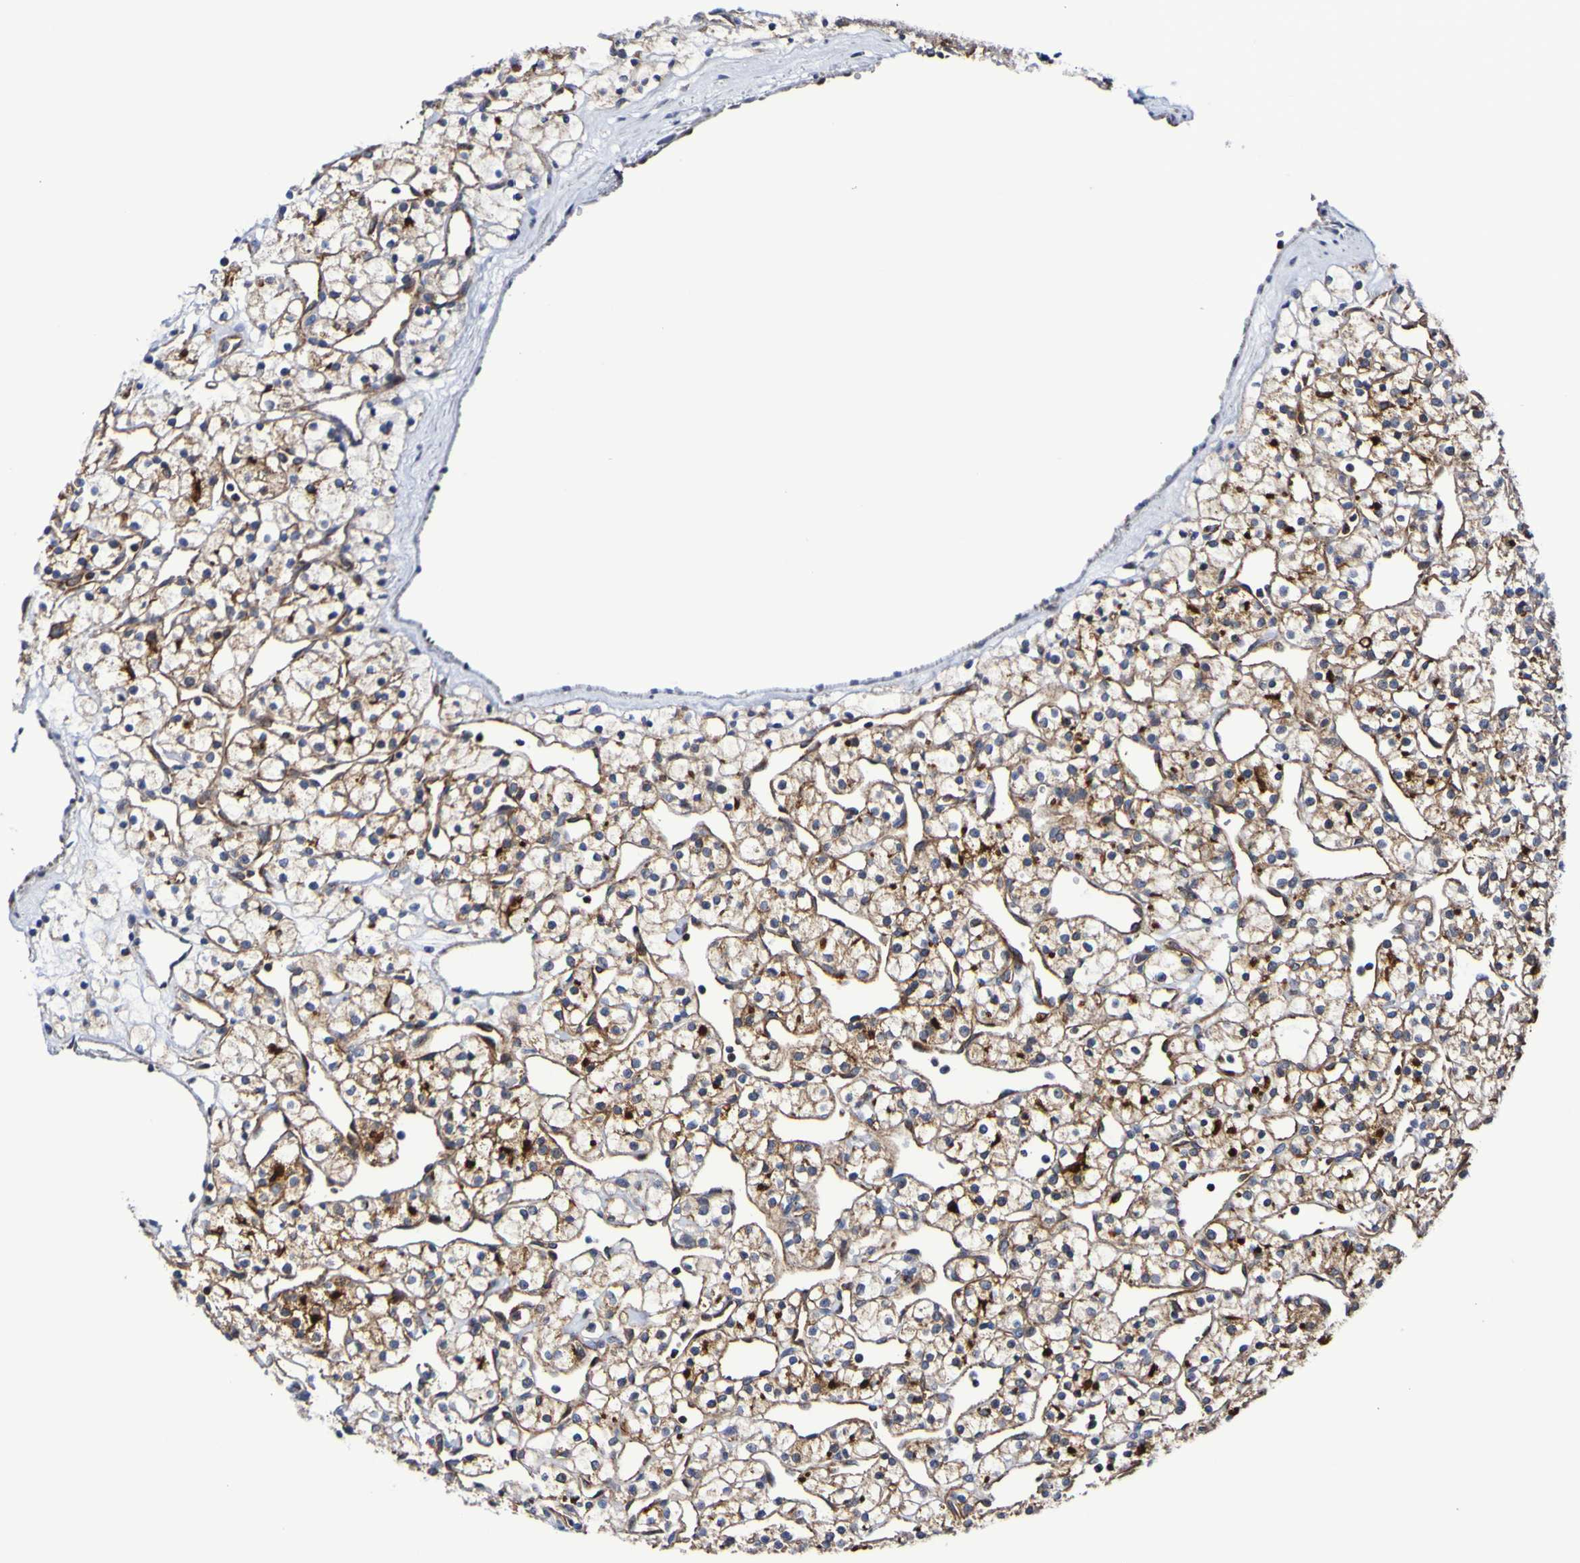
{"staining": {"intensity": "moderate", "quantity": ">75%", "location": "cytoplasmic/membranous"}, "tissue": "renal cancer", "cell_type": "Tumor cells", "image_type": "cancer", "snomed": [{"axis": "morphology", "description": "Adenocarcinoma, NOS"}, {"axis": "topography", "description": "Kidney"}], "caption": "High-magnification brightfield microscopy of adenocarcinoma (renal) stained with DAB (brown) and counterstained with hematoxylin (blue). tumor cells exhibit moderate cytoplasmic/membranous expression is present in approximately>75% of cells.", "gene": "GJB1", "patient": {"sex": "female", "age": 60}}